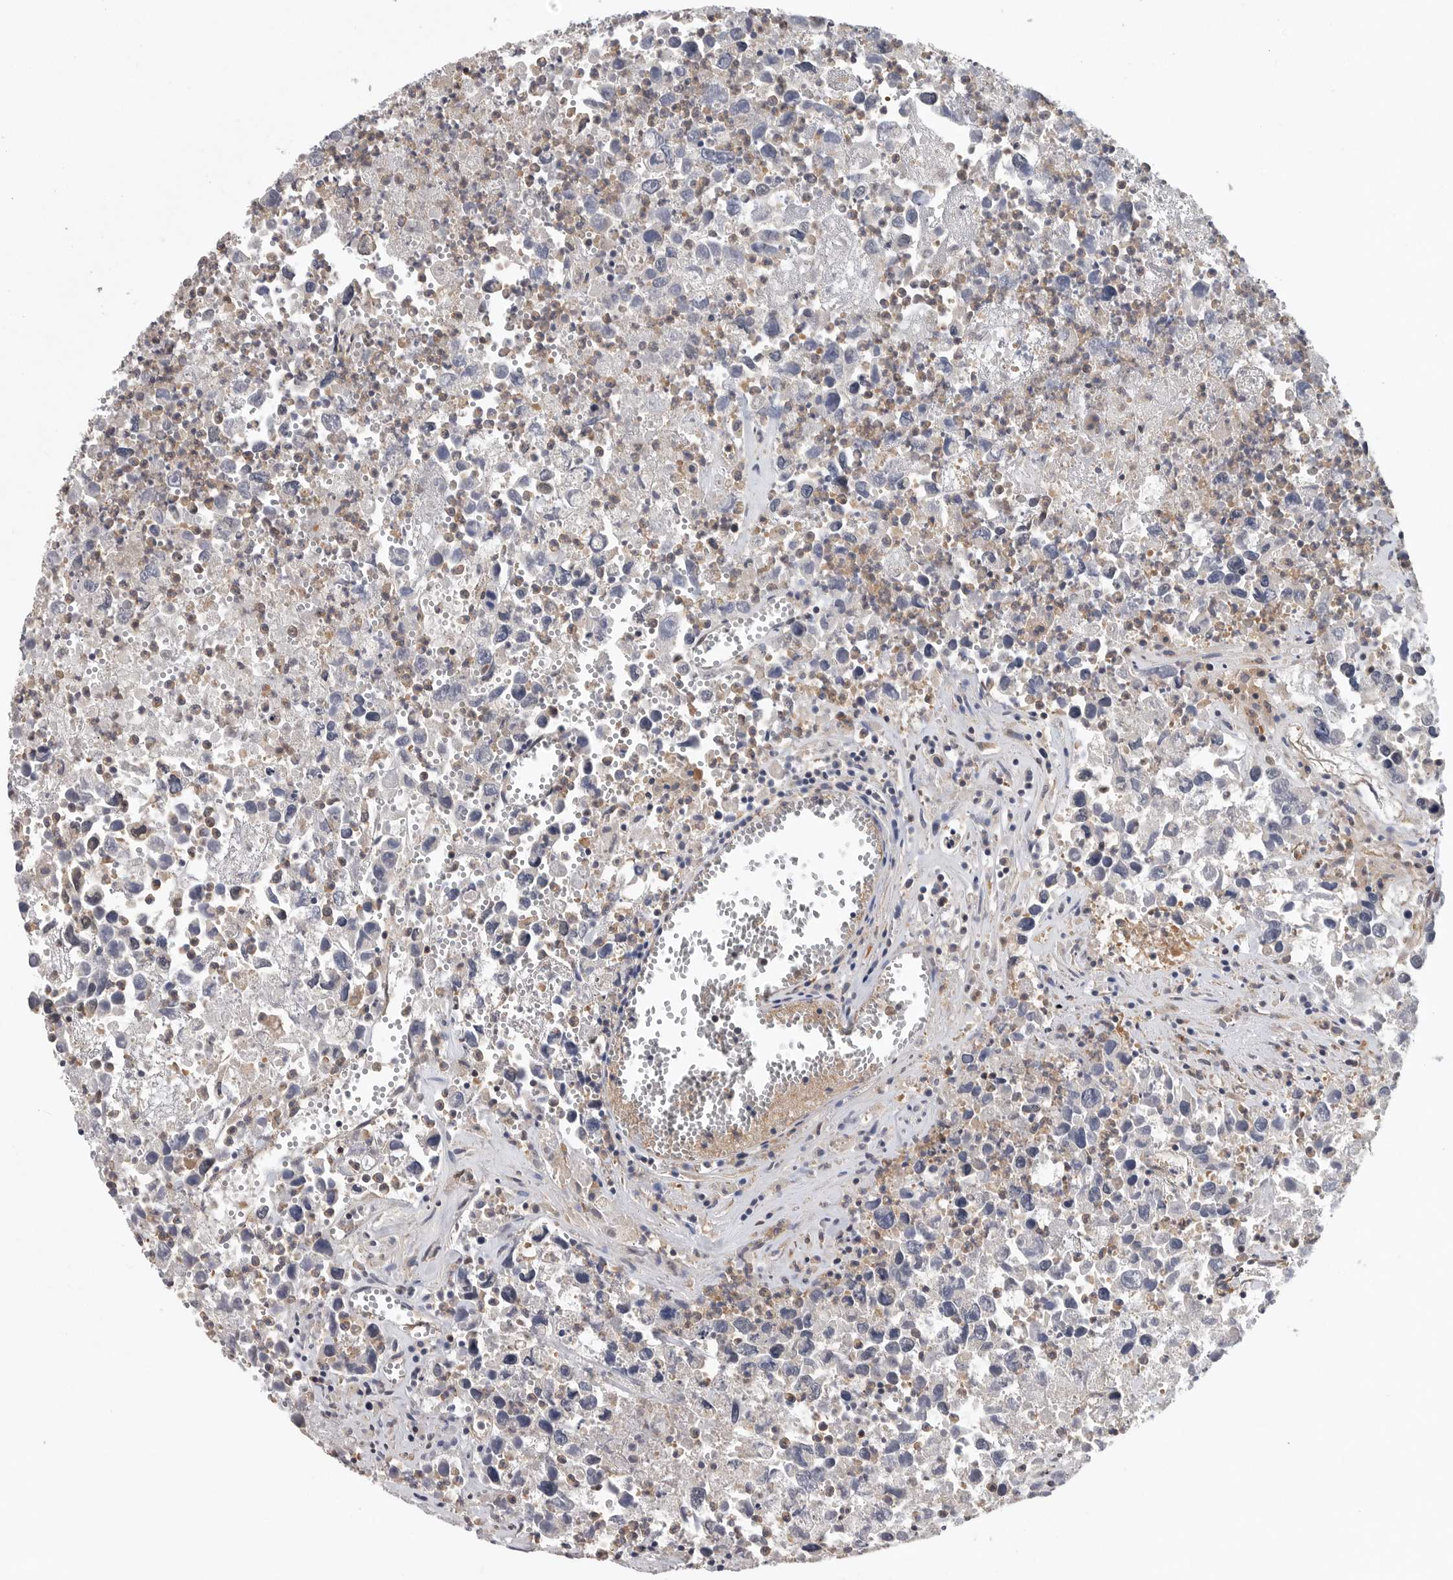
{"staining": {"intensity": "negative", "quantity": "none", "location": "none"}, "tissue": "testis cancer", "cell_type": "Tumor cells", "image_type": "cancer", "snomed": [{"axis": "morphology", "description": "Seminoma, NOS"}, {"axis": "morphology", "description": "Carcinoma, Embryonal, NOS"}, {"axis": "topography", "description": "Testis"}], "caption": "High magnification brightfield microscopy of embryonal carcinoma (testis) stained with DAB (3,3'-diaminobenzidine) (brown) and counterstained with hematoxylin (blue): tumor cells show no significant expression.", "gene": "OXR1", "patient": {"sex": "male", "age": 43}}